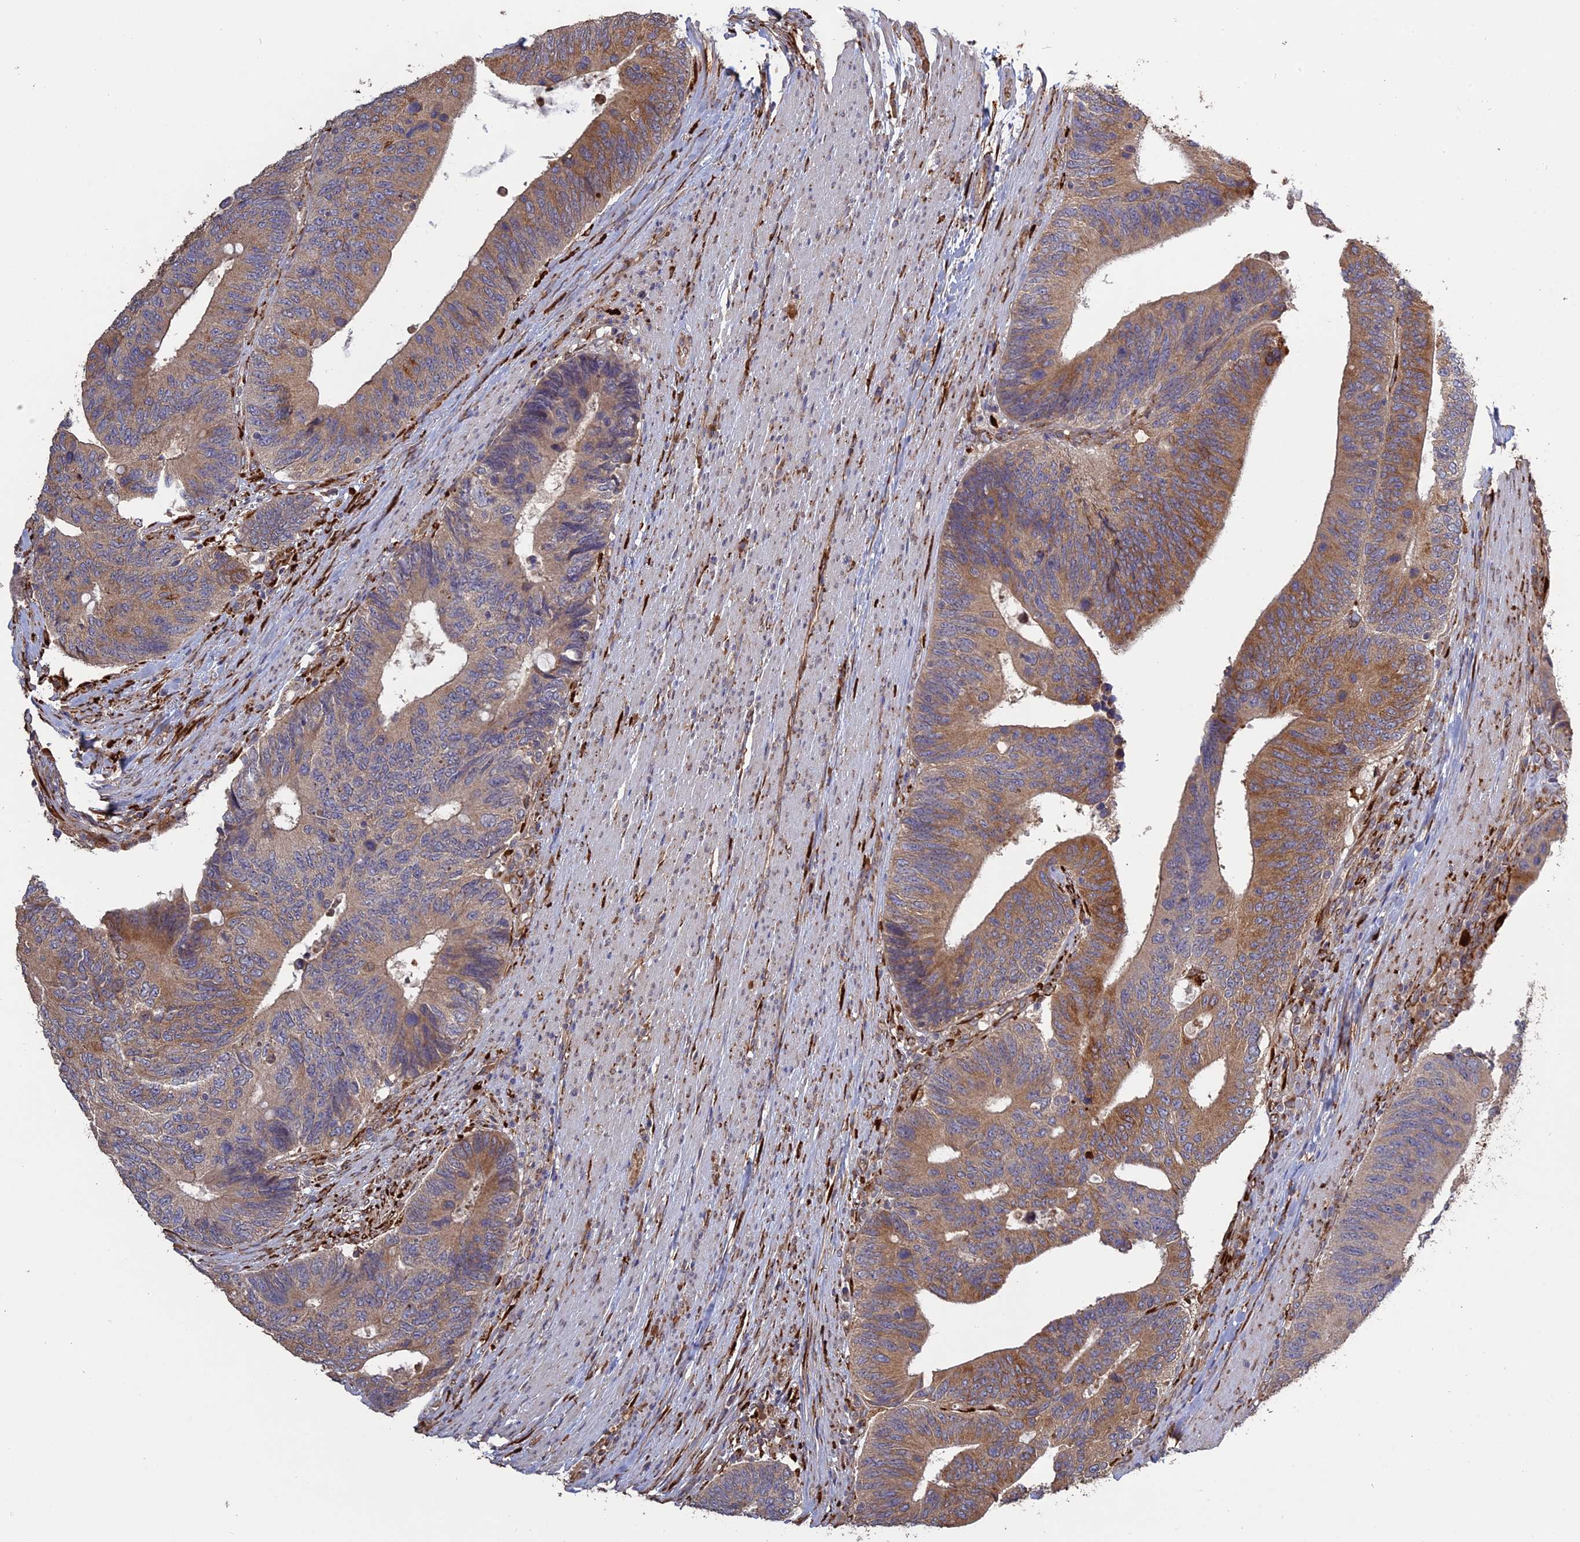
{"staining": {"intensity": "moderate", "quantity": "25%-75%", "location": "cytoplasmic/membranous"}, "tissue": "colorectal cancer", "cell_type": "Tumor cells", "image_type": "cancer", "snomed": [{"axis": "morphology", "description": "Adenocarcinoma, NOS"}, {"axis": "topography", "description": "Colon"}], "caption": "The photomicrograph displays a brown stain indicating the presence of a protein in the cytoplasmic/membranous of tumor cells in colorectal cancer. (Stains: DAB (3,3'-diaminobenzidine) in brown, nuclei in blue, Microscopy: brightfield microscopy at high magnification).", "gene": "PPIC", "patient": {"sex": "male", "age": 87}}